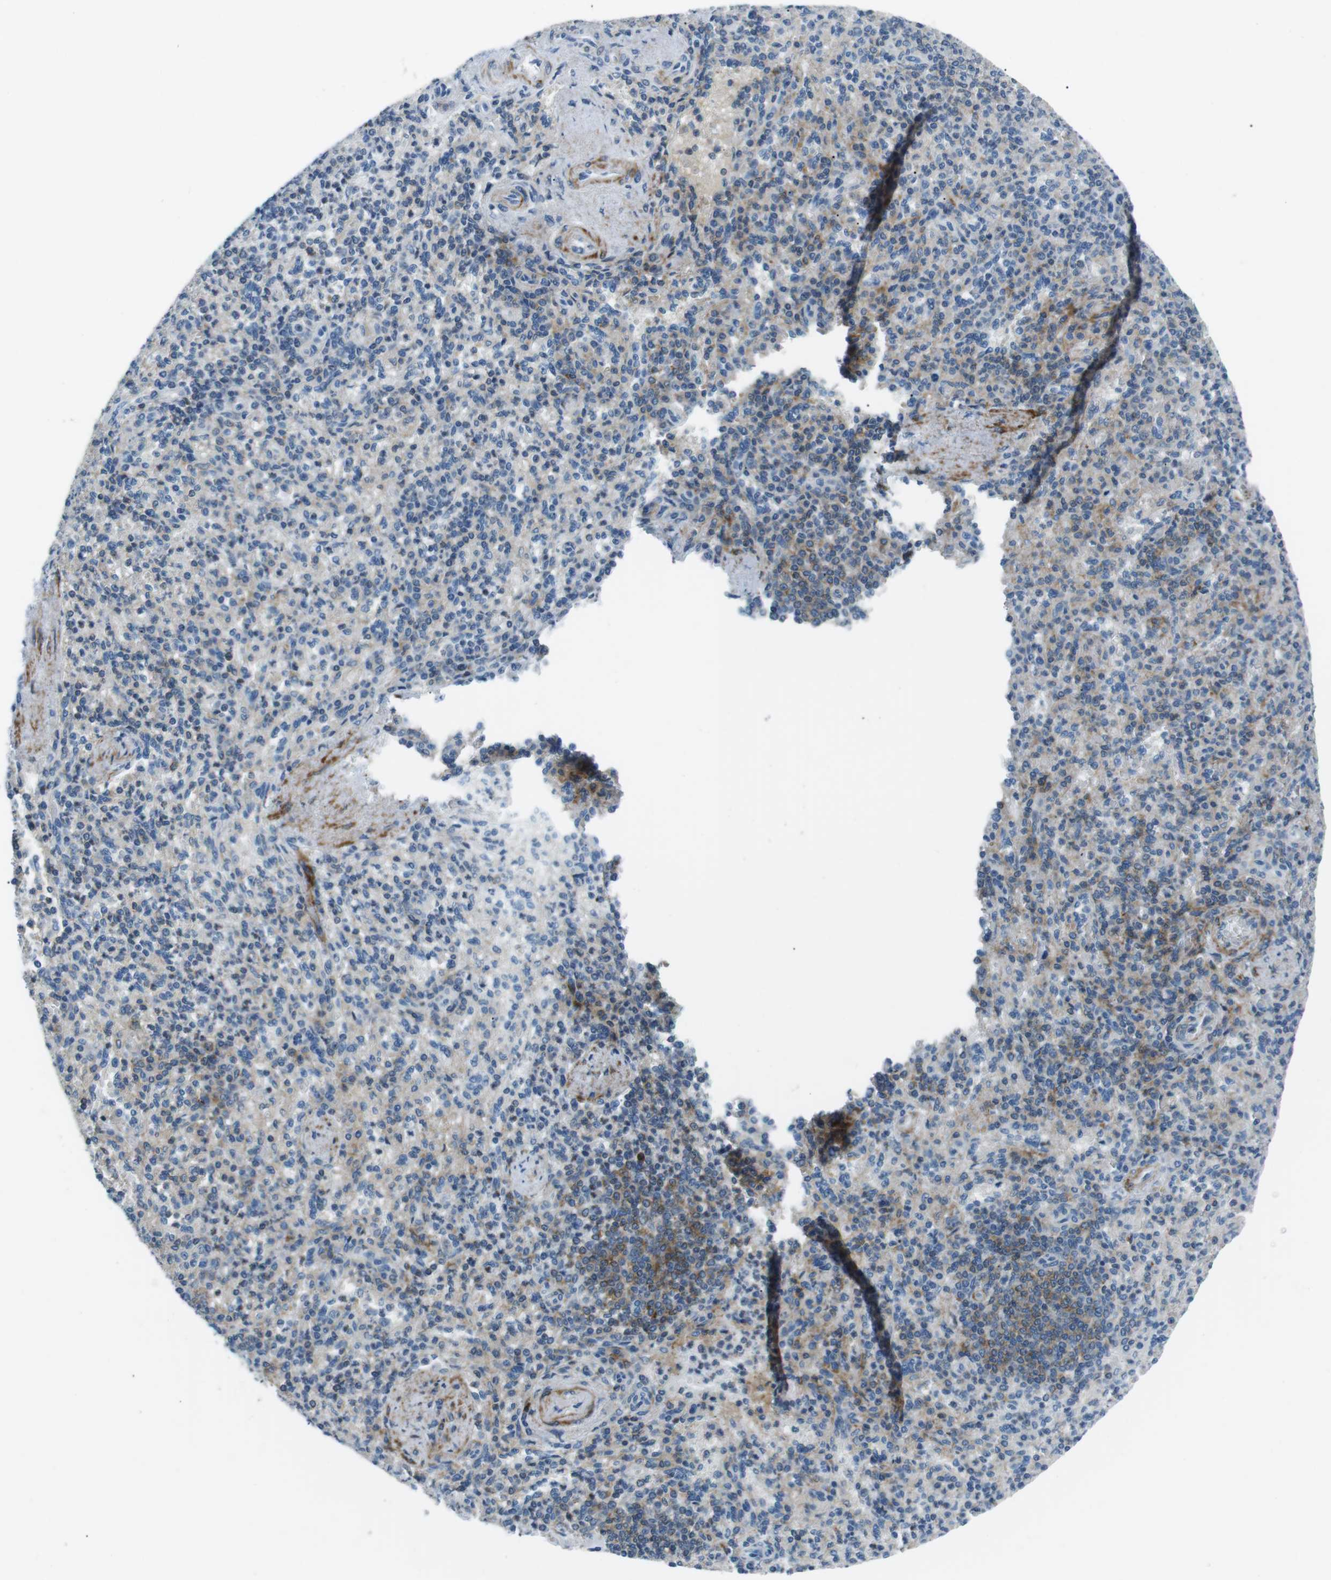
{"staining": {"intensity": "moderate", "quantity": "<25%", "location": "cytoplasmic/membranous"}, "tissue": "spleen", "cell_type": "Cells in red pulp", "image_type": "normal", "snomed": [{"axis": "morphology", "description": "Normal tissue, NOS"}, {"axis": "topography", "description": "Spleen"}], "caption": "The micrograph displays immunohistochemical staining of unremarkable spleen. There is moderate cytoplasmic/membranous positivity is identified in about <25% of cells in red pulp. (DAB = brown stain, brightfield microscopy at high magnification).", "gene": "ARVCF", "patient": {"sex": "female", "age": 74}}